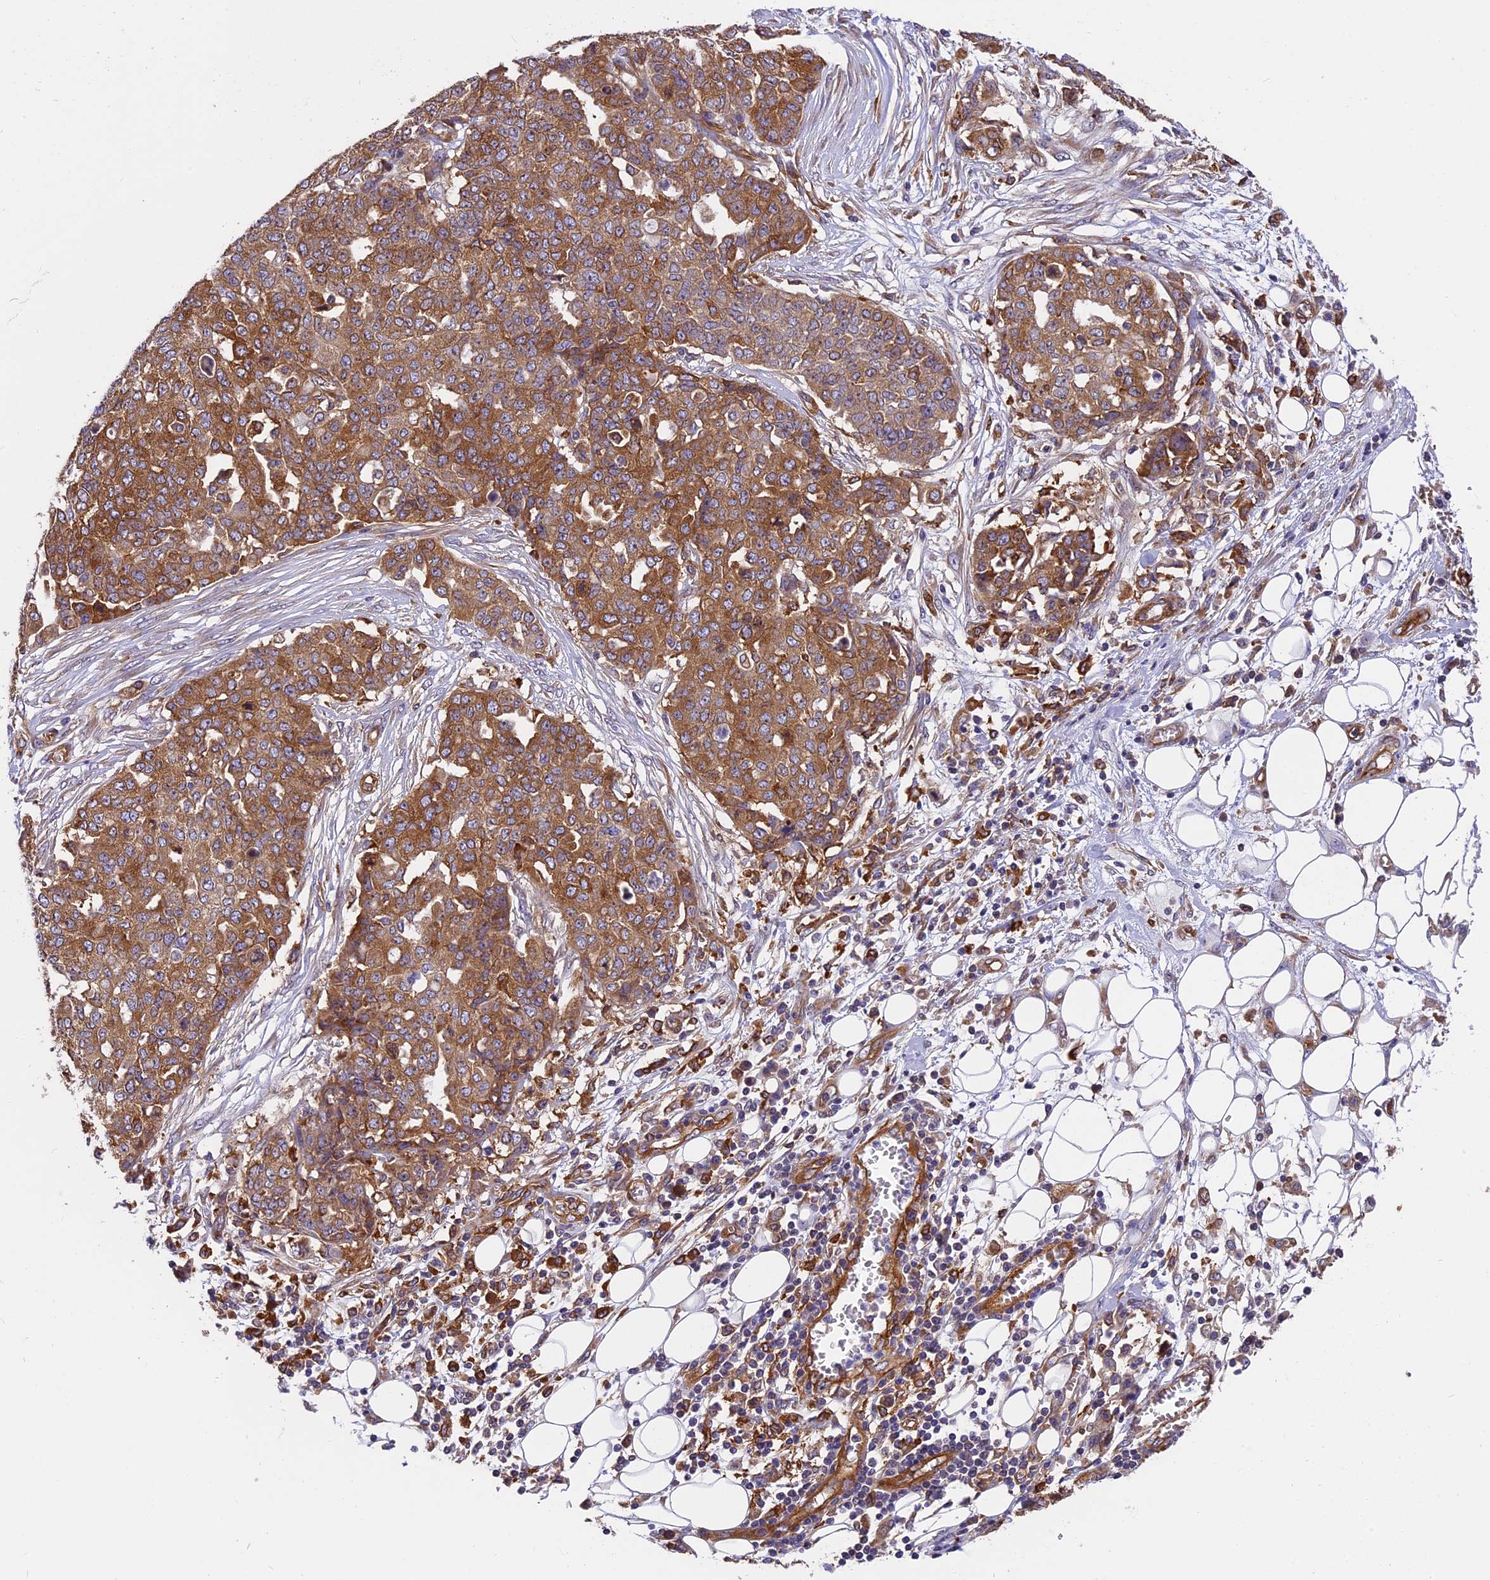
{"staining": {"intensity": "moderate", "quantity": ">75%", "location": "cytoplasmic/membranous"}, "tissue": "ovarian cancer", "cell_type": "Tumor cells", "image_type": "cancer", "snomed": [{"axis": "morphology", "description": "Cystadenocarcinoma, serous, NOS"}, {"axis": "topography", "description": "Soft tissue"}, {"axis": "topography", "description": "Ovary"}], "caption": "Brown immunohistochemical staining in human ovarian cancer (serous cystadenocarcinoma) demonstrates moderate cytoplasmic/membranous staining in approximately >75% of tumor cells.", "gene": "EHBP1L1", "patient": {"sex": "female", "age": 57}}